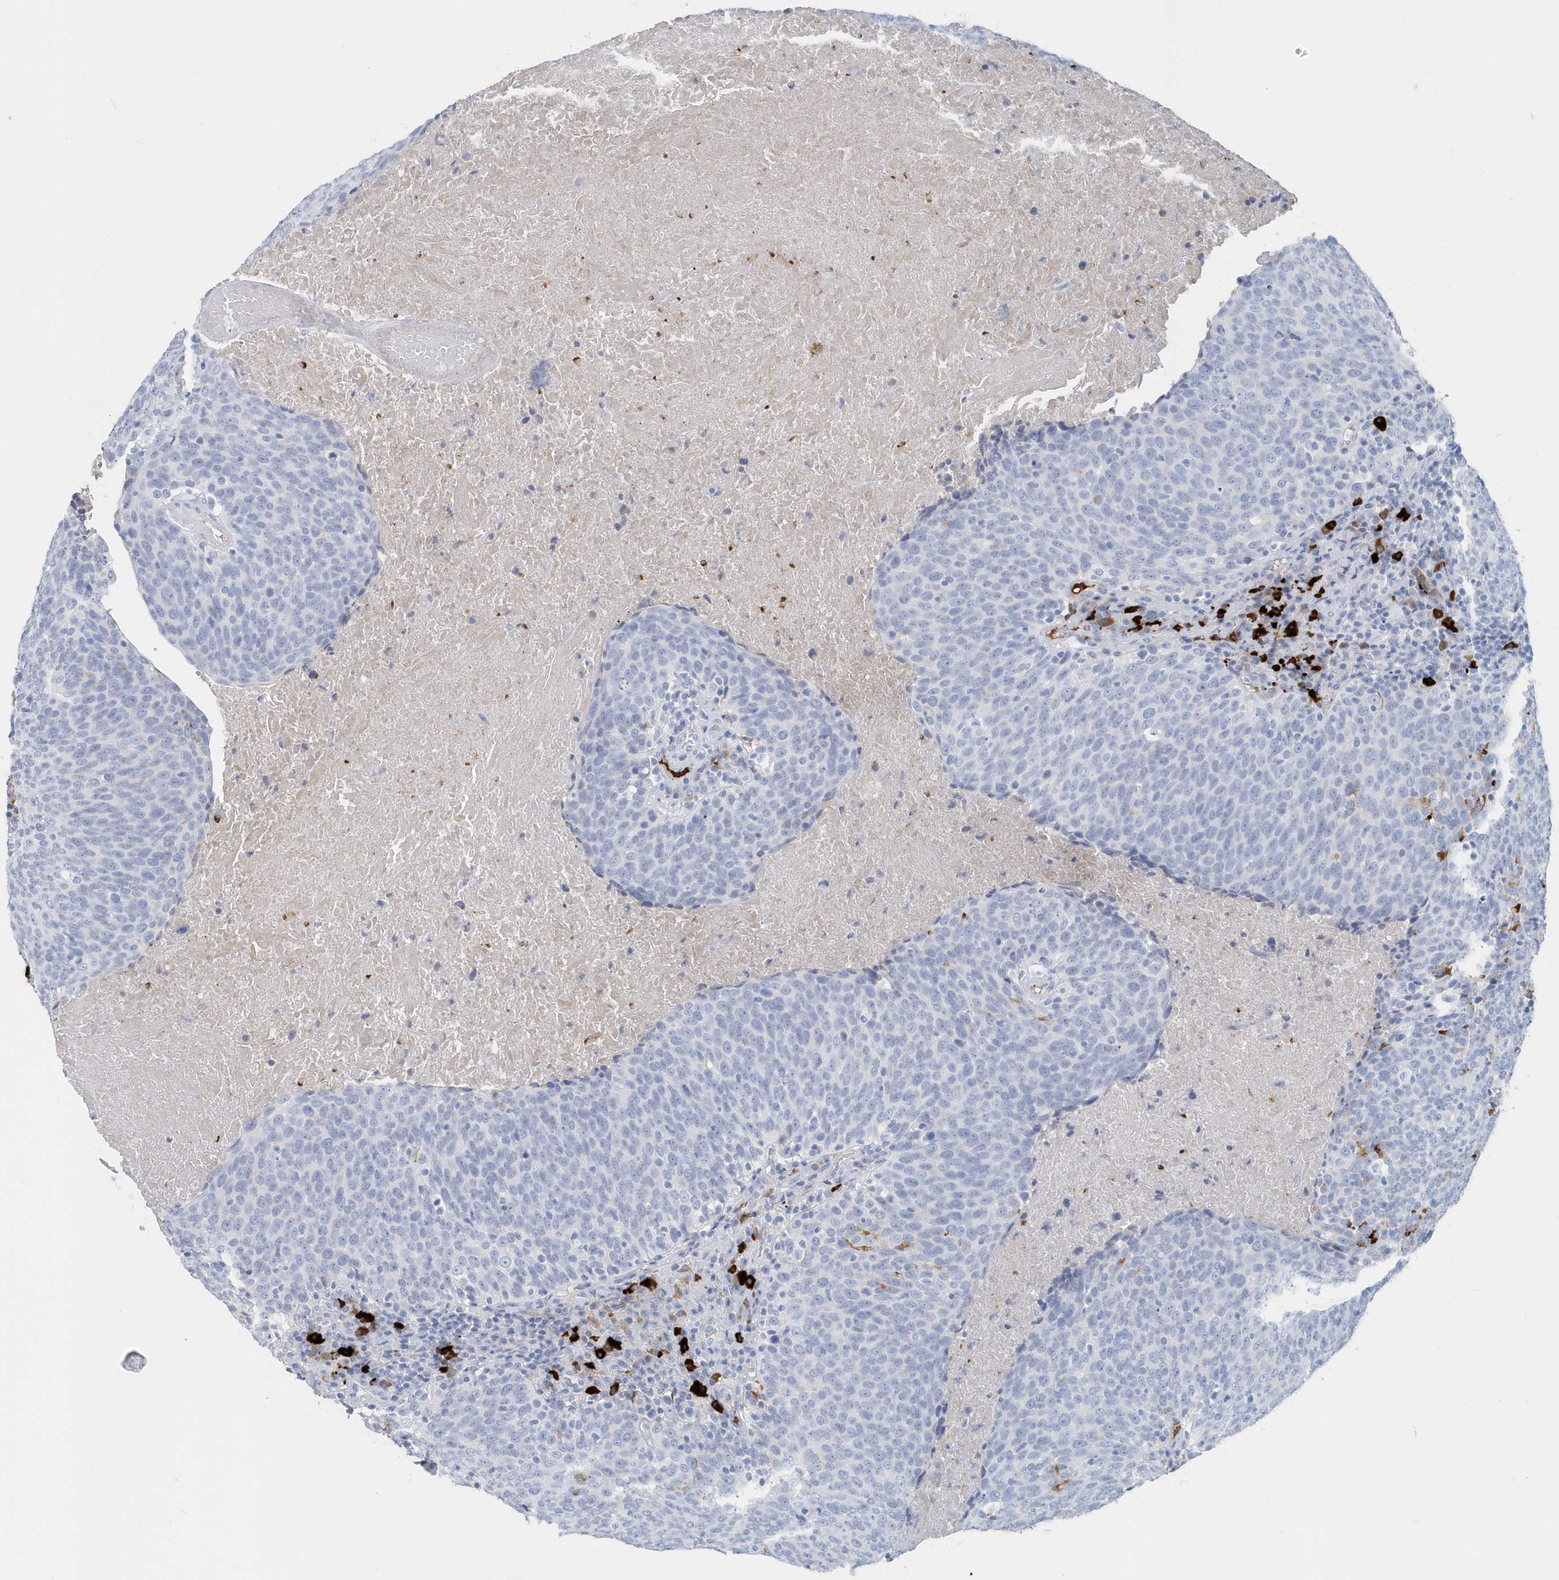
{"staining": {"intensity": "negative", "quantity": "none", "location": "none"}, "tissue": "head and neck cancer", "cell_type": "Tumor cells", "image_type": "cancer", "snomed": [{"axis": "morphology", "description": "Squamous cell carcinoma, NOS"}, {"axis": "morphology", "description": "Squamous cell carcinoma, metastatic, NOS"}, {"axis": "topography", "description": "Lymph node"}, {"axis": "topography", "description": "Head-Neck"}], "caption": "This is an immunohistochemistry (IHC) image of head and neck squamous cell carcinoma. There is no positivity in tumor cells.", "gene": "JCHAIN", "patient": {"sex": "male", "age": 62}}